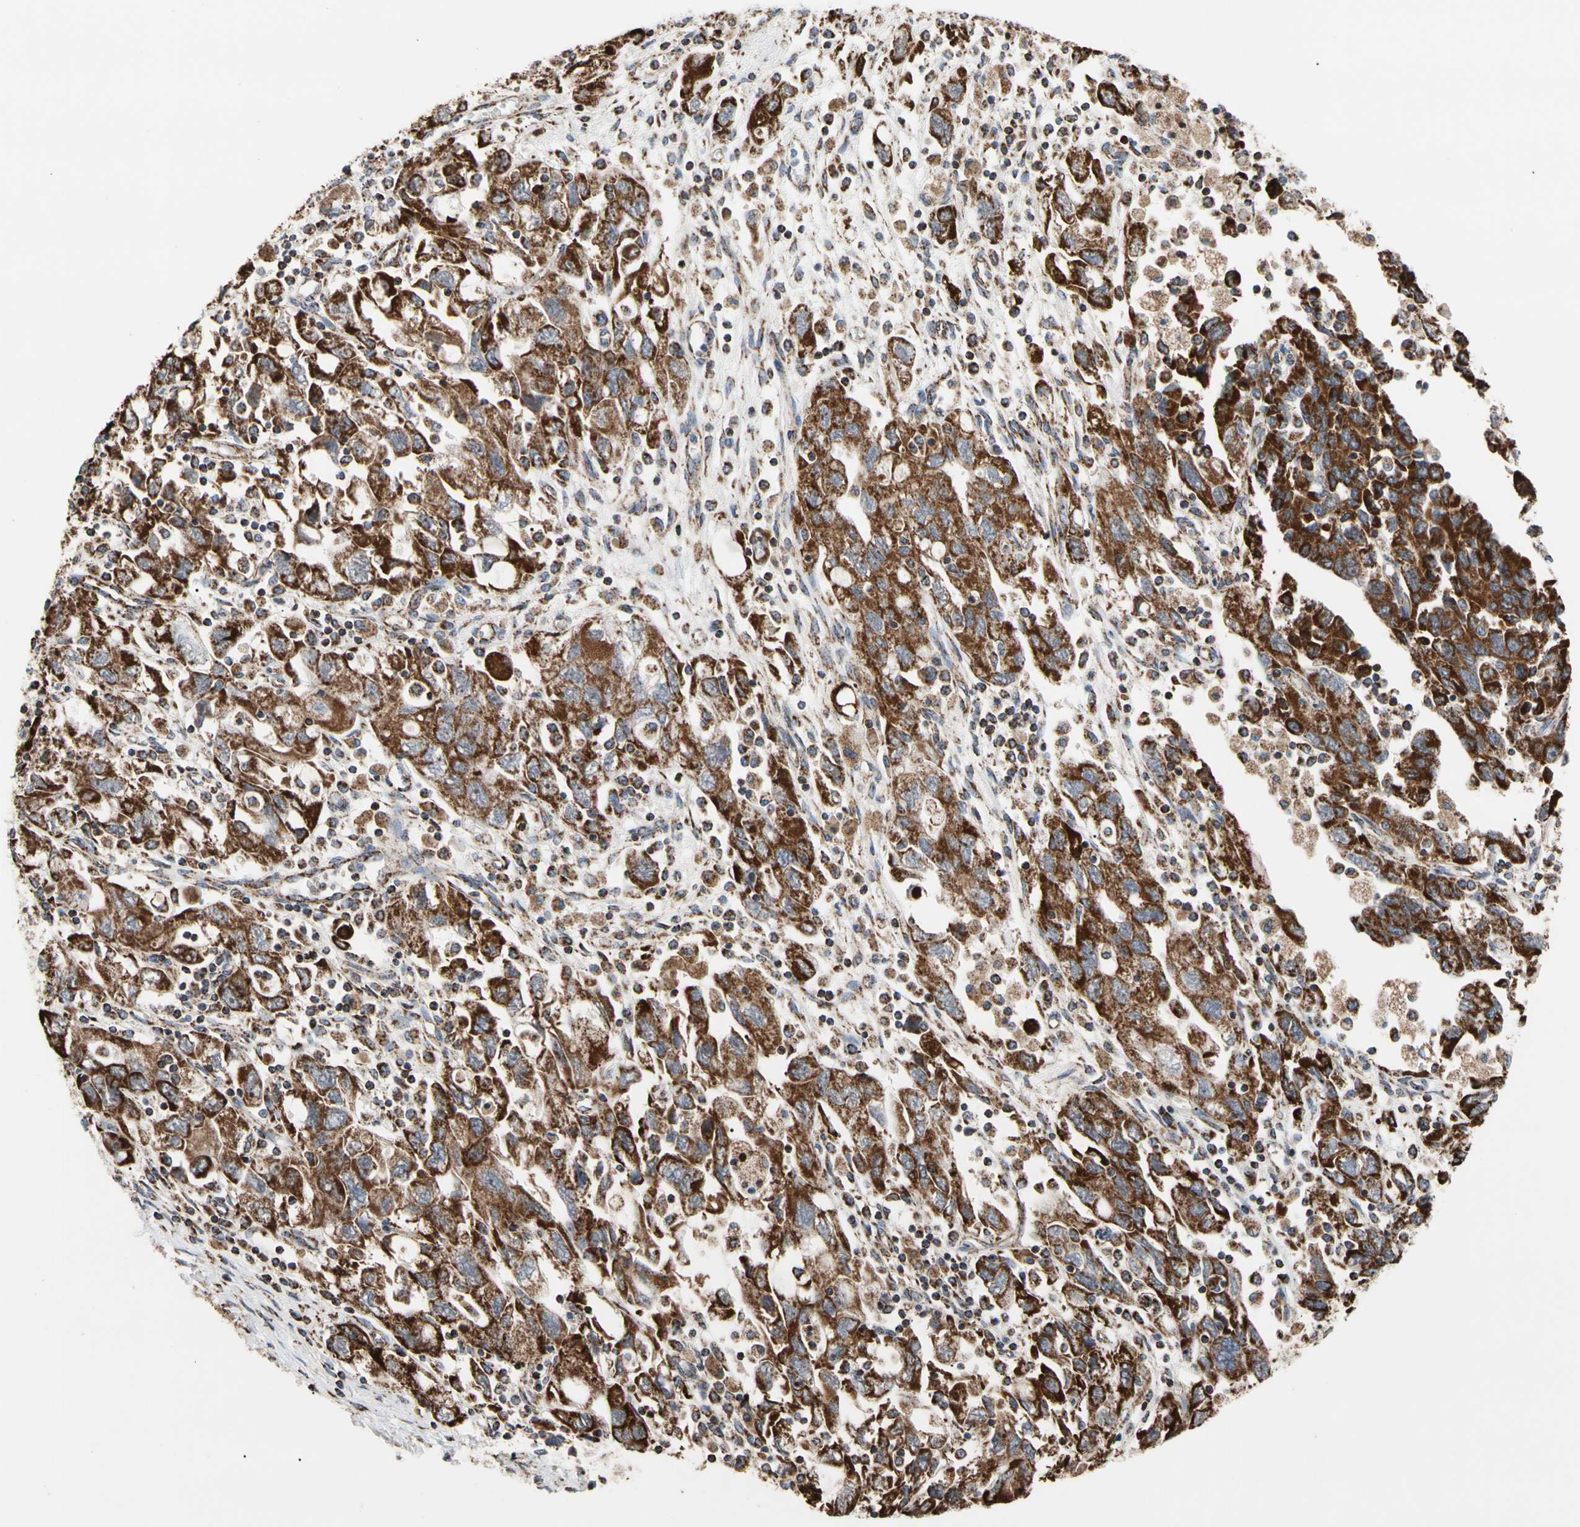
{"staining": {"intensity": "strong", "quantity": ">75%", "location": "cytoplasmic/membranous"}, "tissue": "ovarian cancer", "cell_type": "Tumor cells", "image_type": "cancer", "snomed": [{"axis": "morphology", "description": "Carcinoma, NOS"}, {"axis": "morphology", "description": "Cystadenocarcinoma, serous, NOS"}, {"axis": "topography", "description": "Ovary"}], "caption": "Ovarian cancer tissue reveals strong cytoplasmic/membranous positivity in about >75% of tumor cells, visualized by immunohistochemistry. The staining was performed using DAB, with brown indicating positive protein expression. Nuclei are stained blue with hematoxylin.", "gene": "FAM110B", "patient": {"sex": "female", "age": 69}}